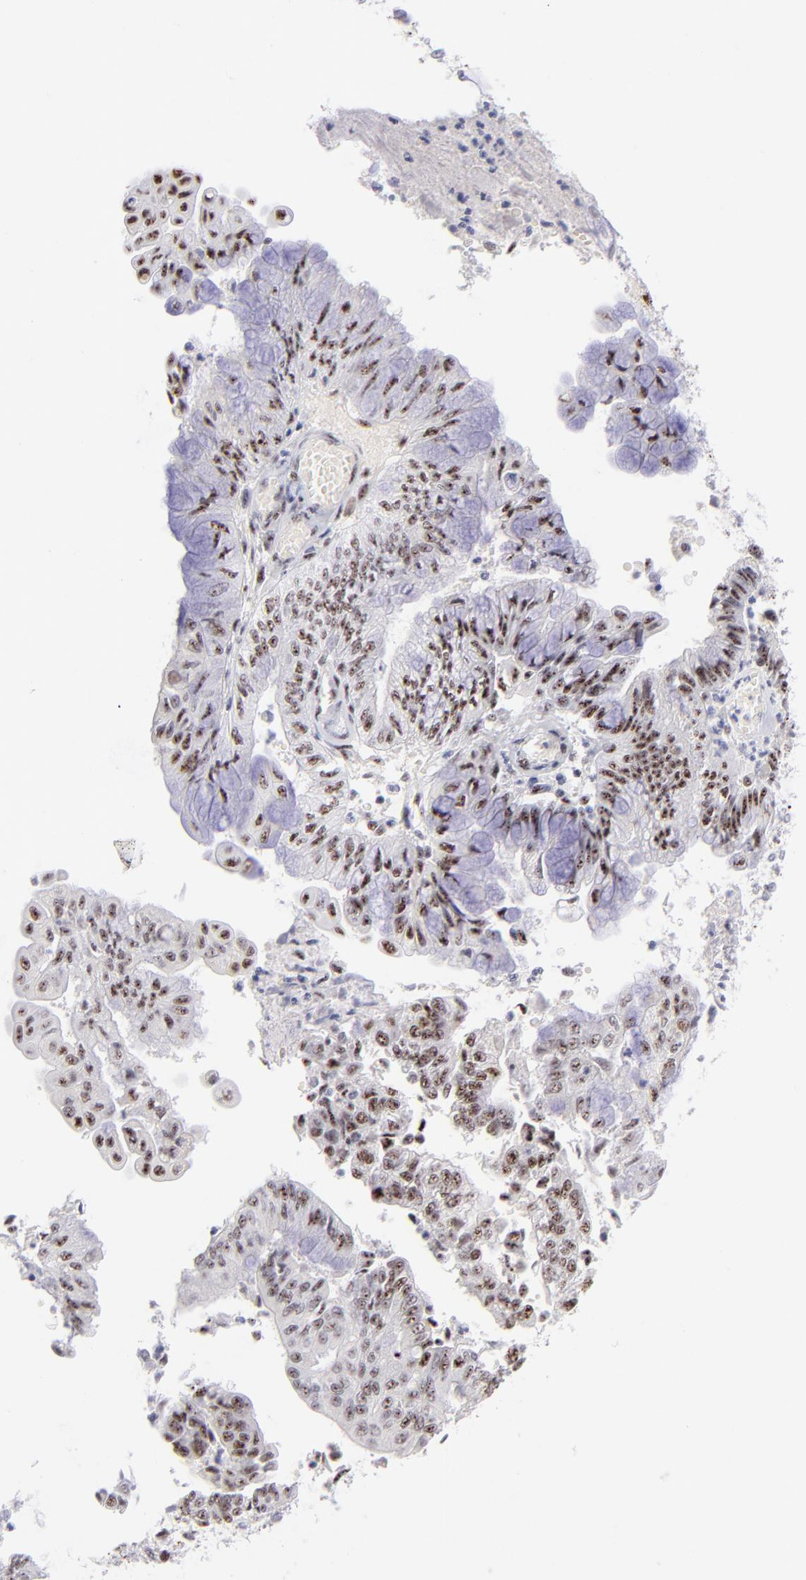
{"staining": {"intensity": "moderate", "quantity": ">75%", "location": "nuclear"}, "tissue": "endometrial cancer", "cell_type": "Tumor cells", "image_type": "cancer", "snomed": [{"axis": "morphology", "description": "Adenocarcinoma, NOS"}, {"axis": "topography", "description": "Endometrium"}], "caption": "Immunohistochemistry (IHC) photomicrograph of neoplastic tissue: human endometrial cancer stained using IHC demonstrates medium levels of moderate protein expression localized specifically in the nuclear of tumor cells, appearing as a nuclear brown color.", "gene": "CDC25C", "patient": {"sex": "female", "age": 59}}